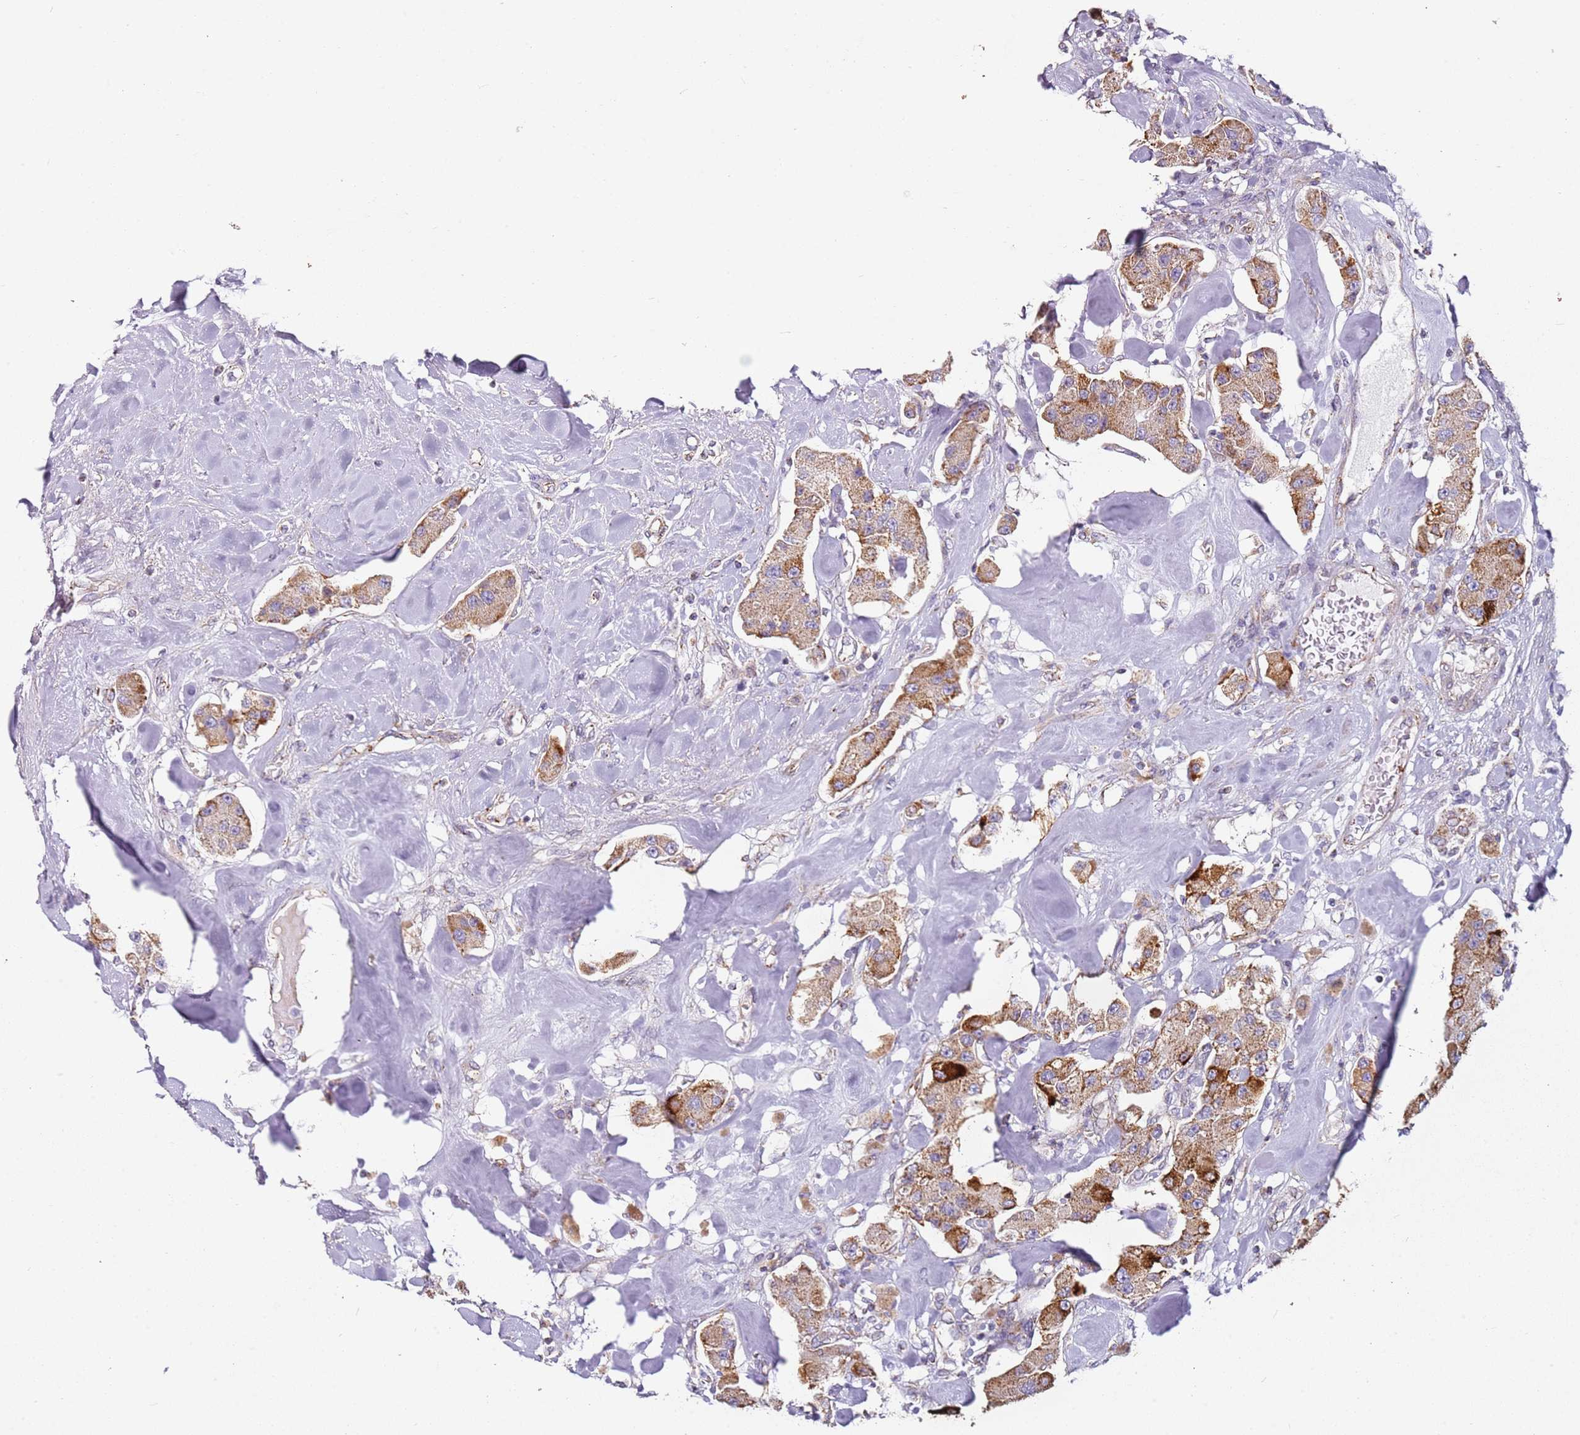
{"staining": {"intensity": "moderate", "quantity": ">75%", "location": "cytoplasmic/membranous"}, "tissue": "carcinoid", "cell_type": "Tumor cells", "image_type": "cancer", "snomed": [{"axis": "morphology", "description": "Carcinoid, malignant, NOS"}, {"axis": "topography", "description": "Pancreas"}], "caption": "Immunohistochemistry (IHC) (DAB (3,3'-diaminobenzidine)) staining of human carcinoid reveals moderate cytoplasmic/membranous protein positivity in about >75% of tumor cells.", "gene": "ALS2", "patient": {"sex": "male", "age": 41}}